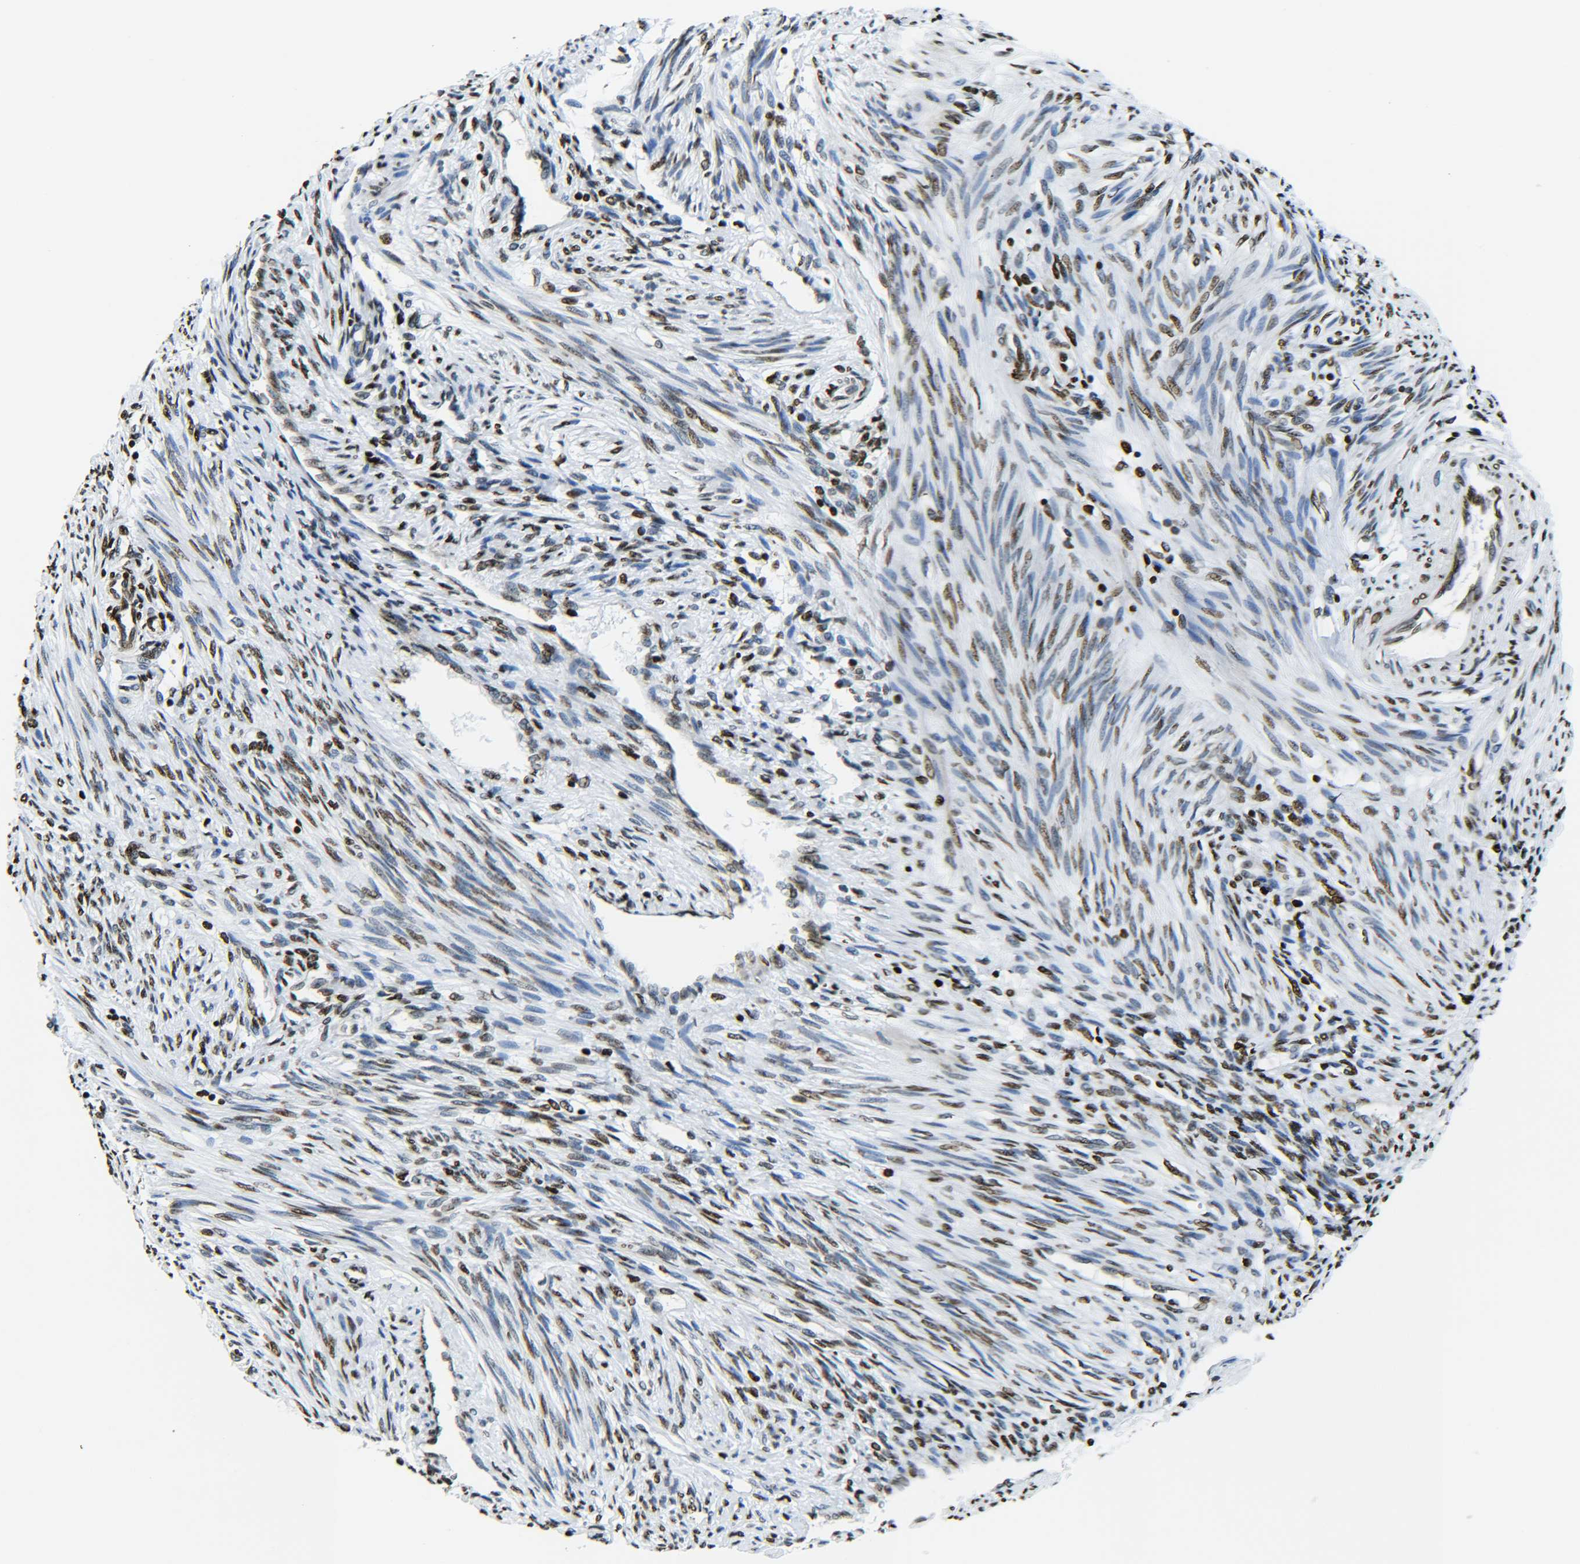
{"staining": {"intensity": "strong", "quantity": ">75%", "location": "nuclear"}, "tissue": "endometrium", "cell_type": "Cells in endometrial stroma", "image_type": "normal", "snomed": [{"axis": "morphology", "description": "Normal tissue, NOS"}, {"axis": "topography", "description": "Endometrium"}], "caption": "Immunohistochemical staining of normal endometrium demonstrates strong nuclear protein expression in approximately >75% of cells in endometrial stroma. The protein of interest is stained brown, and the nuclei are stained in blue (DAB IHC with brightfield microscopy, high magnification).", "gene": "H2AX", "patient": {"sex": "female", "age": 42}}